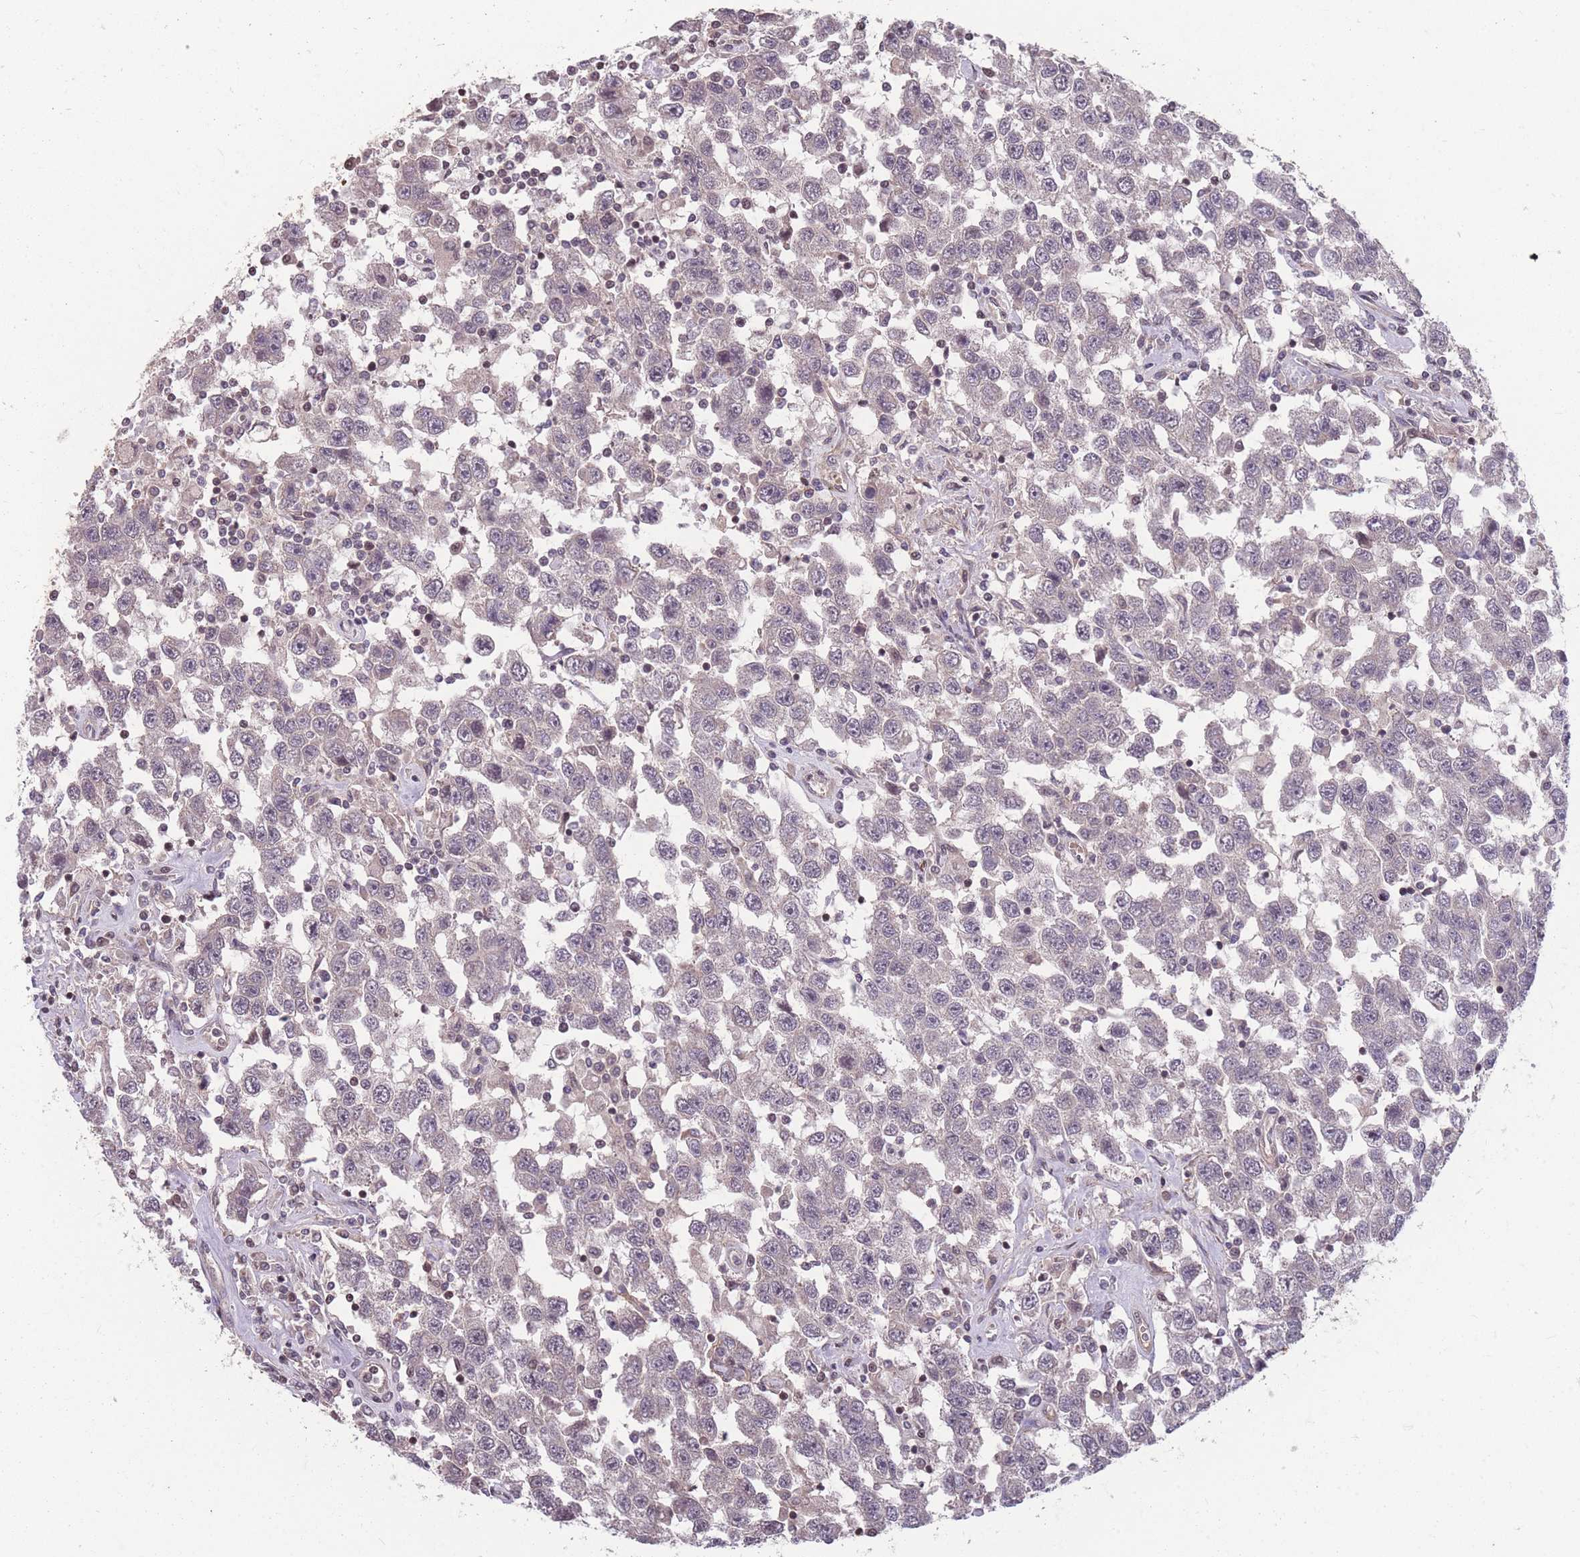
{"staining": {"intensity": "negative", "quantity": "none", "location": "none"}, "tissue": "testis cancer", "cell_type": "Tumor cells", "image_type": "cancer", "snomed": [{"axis": "morphology", "description": "Seminoma, NOS"}, {"axis": "topography", "description": "Testis"}], "caption": "IHC histopathology image of neoplastic tissue: testis cancer stained with DAB shows no significant protein expression in tumor cells.", "gene": "GGT5", "patient": {"sex": "male", "age": 41}}